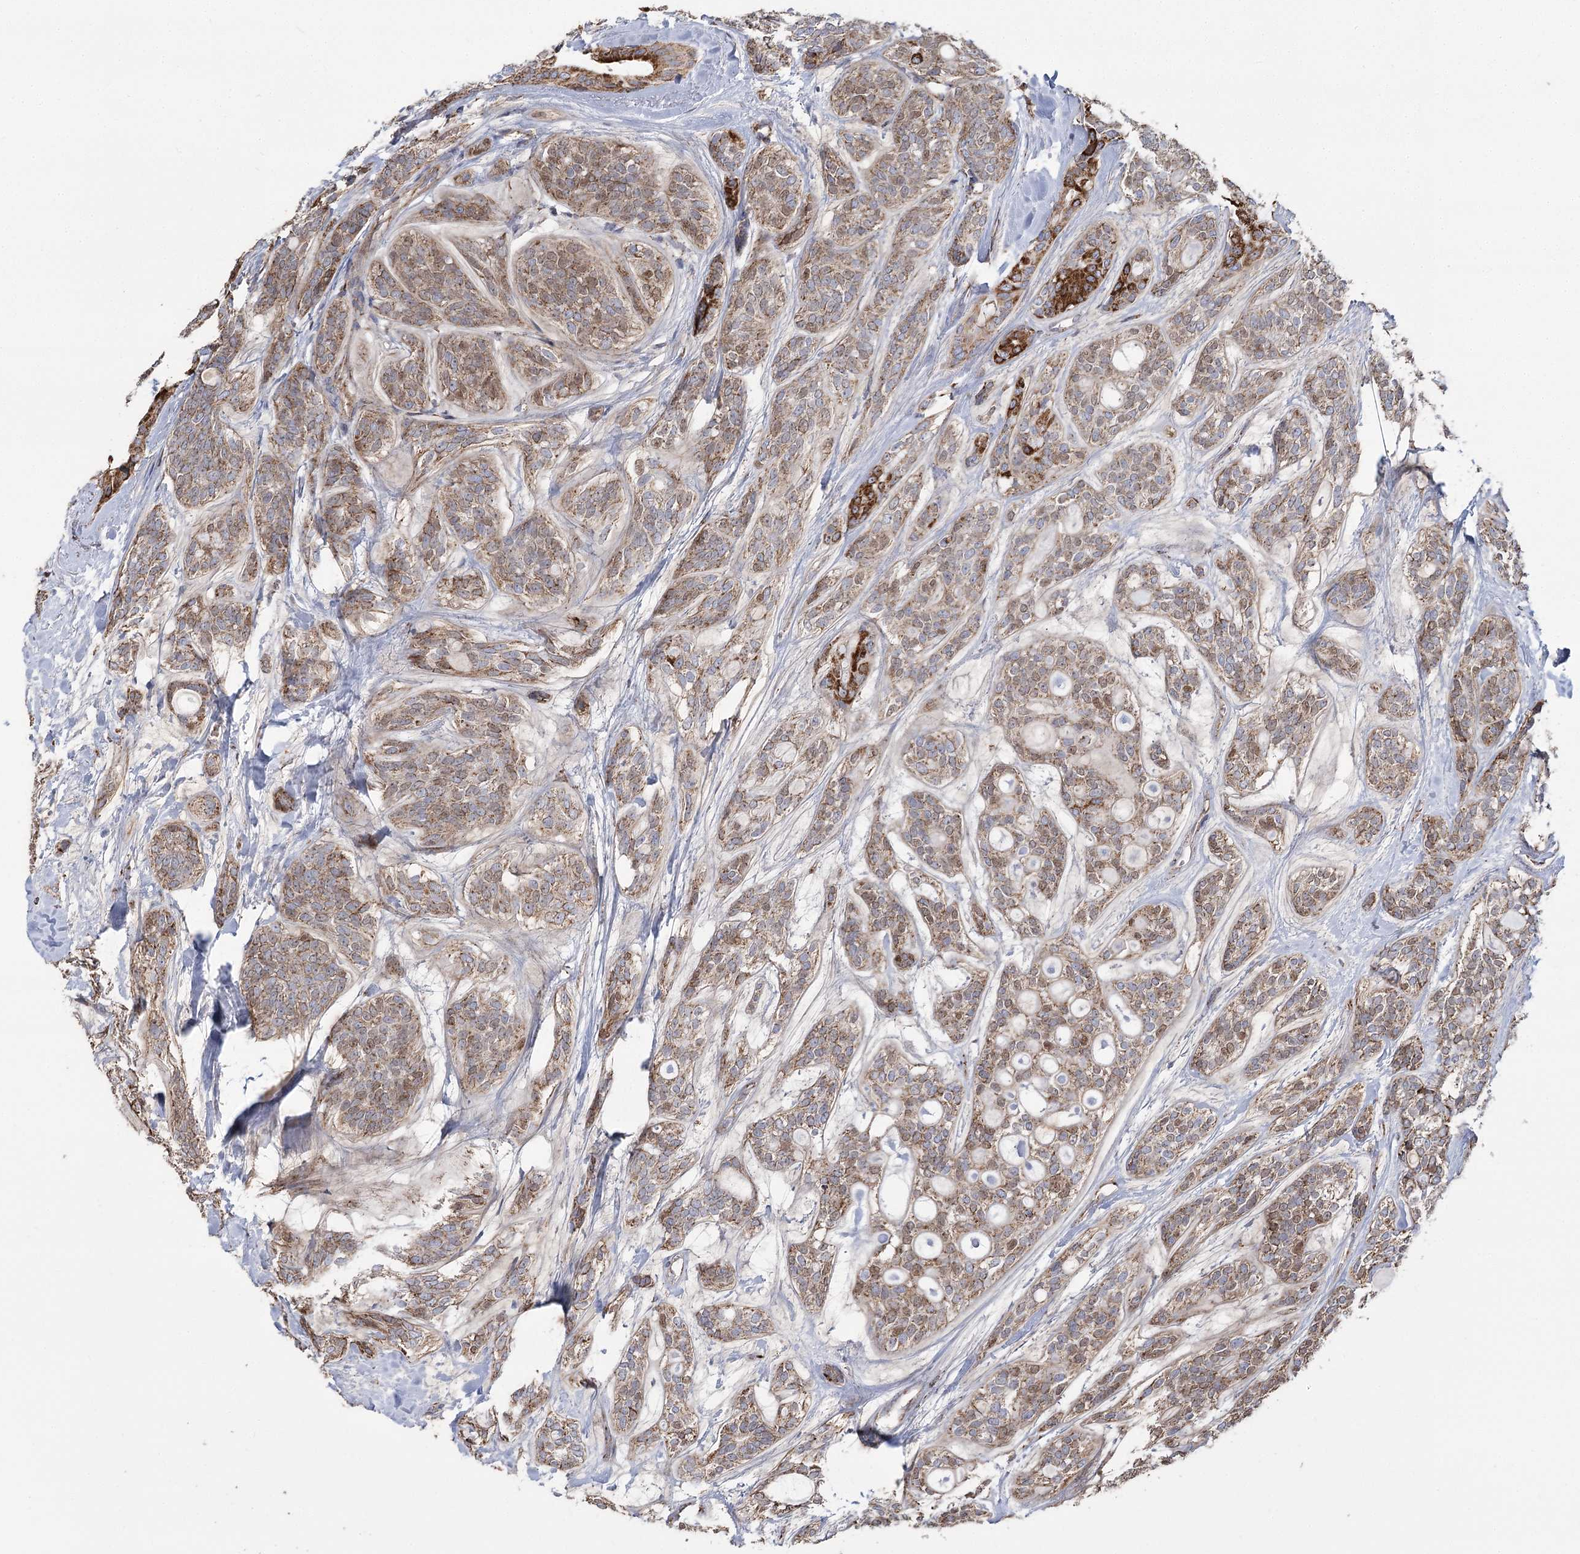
{"staining": {"intensity": "moderate", "quantity": ">75%", "location": "cytoplasmic/membranous,nuclear"}, "tissue": "head and neck cancer", "cell_type": "Tumor cells", "image_type": "cancer", "snomed": [{"axis": "morphology", "description": "Adenocarcinoma, NOS"}, {"axis": "topography", "description": "Head-Neck"}], "caption": "DAB immunohistochemical staining of human head and neck cancer reveals moderate cytoplasmic/membranous and nuclear protein positivity in about >75% of tumor cells.", "gene": "RANBP3L", "patient": {"sex": "male", "age": 66}}